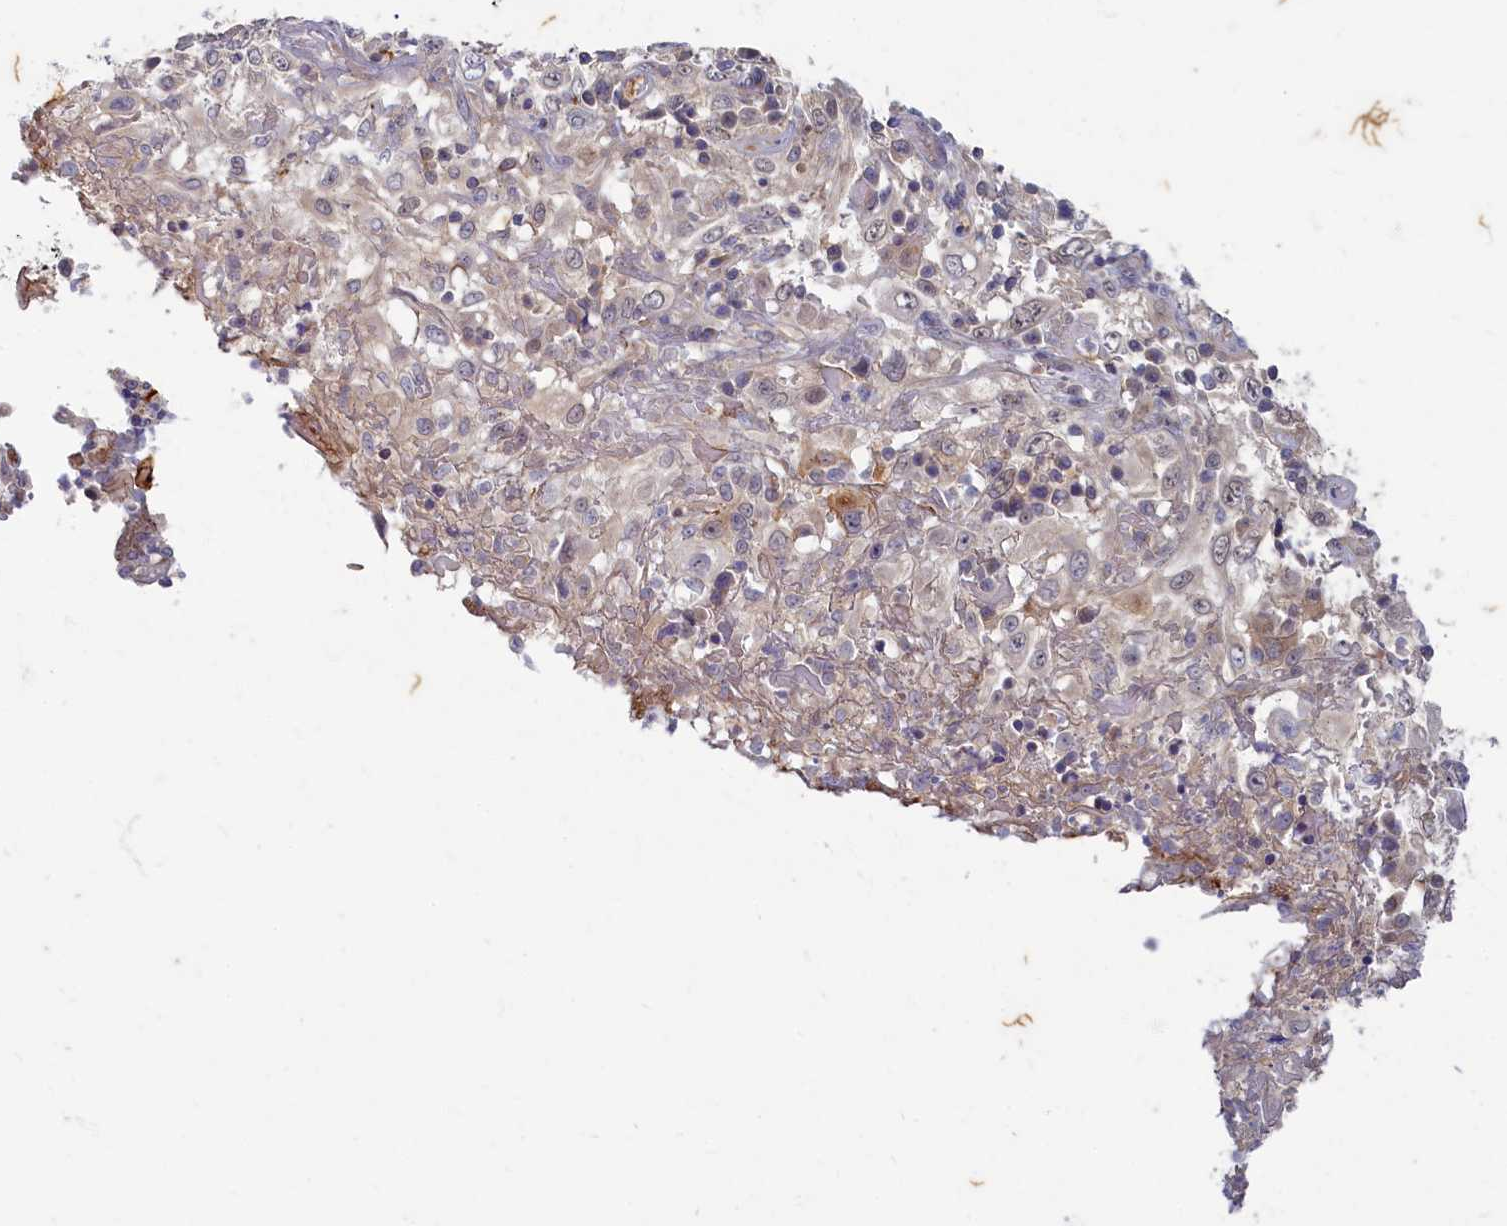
{"staining": {"intensity": "weak", "quantity": "<25%", "location": "cytoplasmic/membranous"}, "tissue": "cervical cancer", "cell_type": "Tumor cells", "image_type": "cancer", "snomed": [{"axis": "morphology", "description": "Squamous cell carcinoma, NOS"}, {"axis": "topography", "description": "Cervix"}], "caption": "Squamous cell carcinoma (cervical) stained for a protein using immunohistochemistry displays no staining tumor cells.", "gene": "WDR59", "patient": {"sex": "female", "age": 46}}